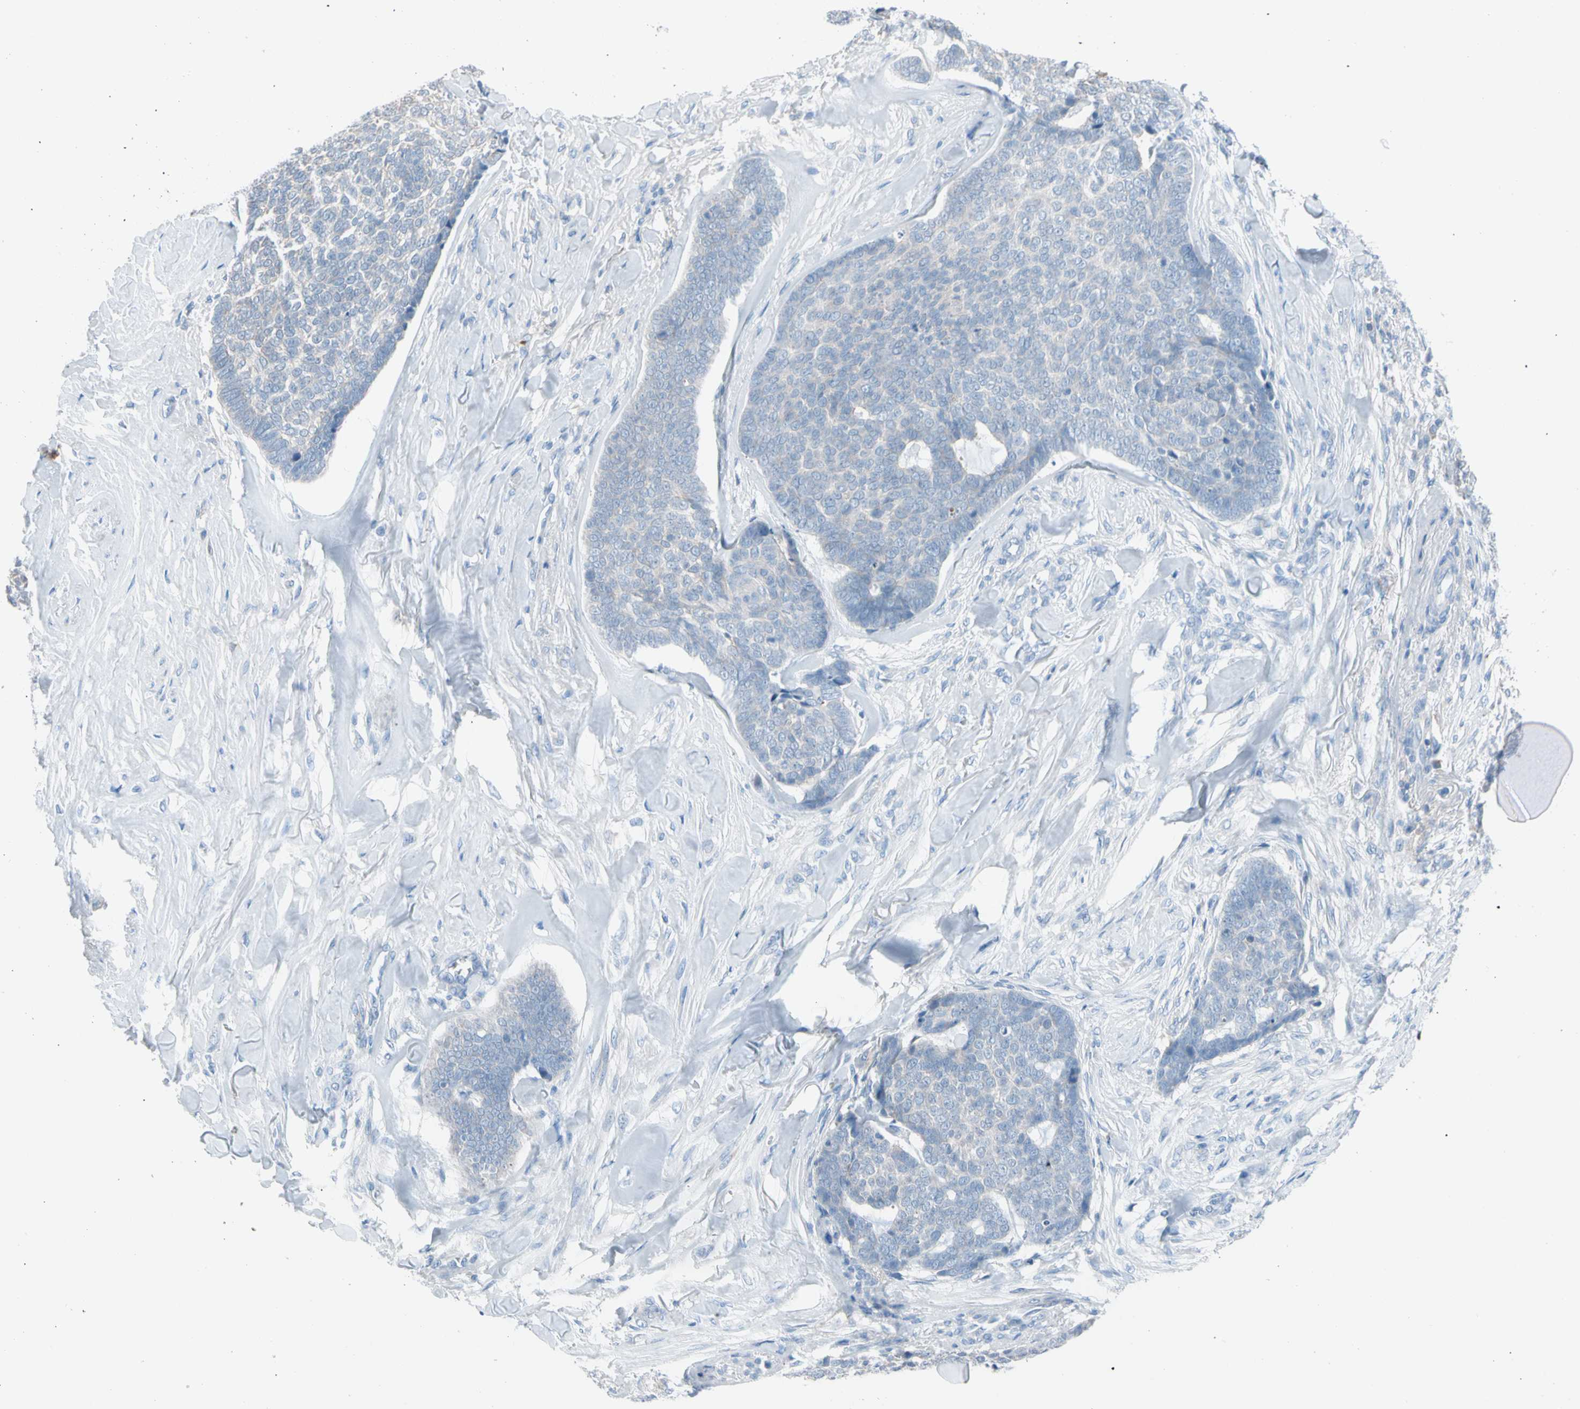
{"staining": {"intensity": "negative", "quantity": "none", "location": "none"}, "tissue": "skin cancer", "cell_type": "Tumor cells", "image_type": "cancer", "snomed": [{"axis": "morphology", "description": "Basal cell carcinoma"}, {"axis": "topography", "description": "Skin"}], "caption": "Human skin basal cell carcinoma stained for a protein using immunohistochemistry demonstrates no staining in tumor cells.", "gene": "CASQ1", "patient": {"sex": "male", "age": 84}}